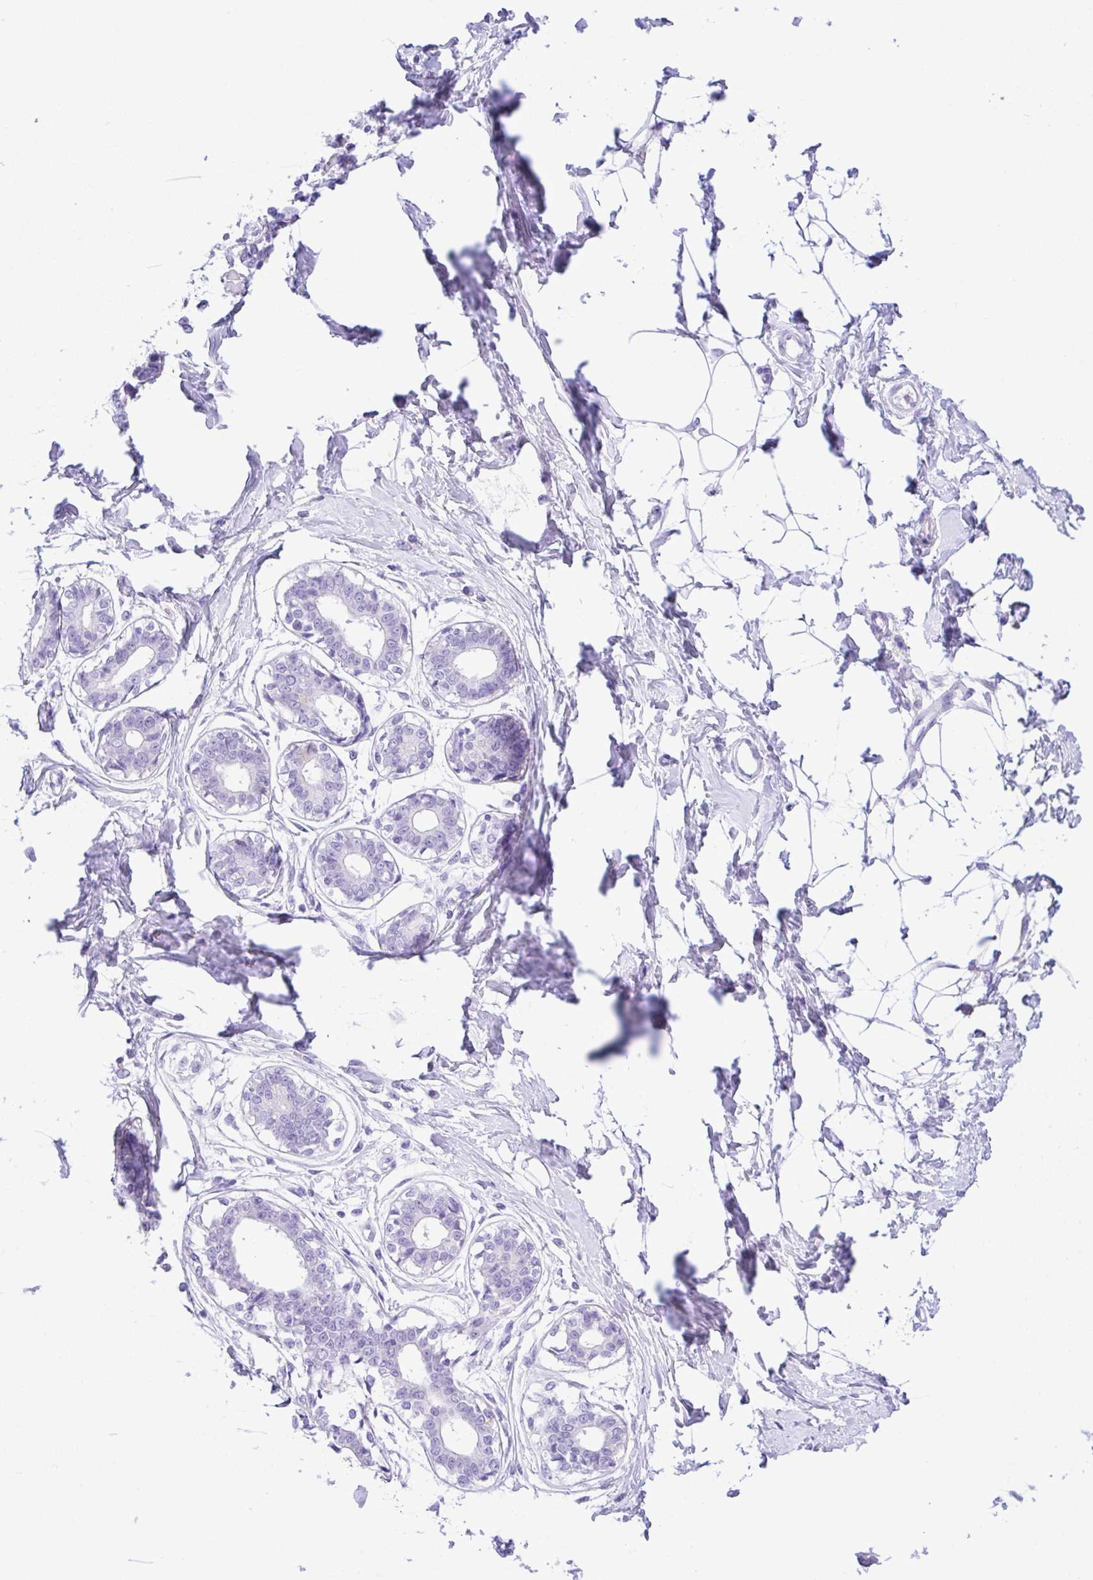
{"staining": {"intensity": "negative", "quantity": "none", "location": "none"}, "tissue": "breast", "cell_type": "Adipocytes", "image_type": "normal", "snomed": [{"axis": "morphology", "description": "Normal tissue, NOS"}, {"axis": "topography", "description": "Breast"}], "caption": "Unremarkable breast was stained to show a protein in brown. There is no significant positivity in adipocytes.", "gene": "RRM2", "patient": {"sex": "female", "age": 45}}